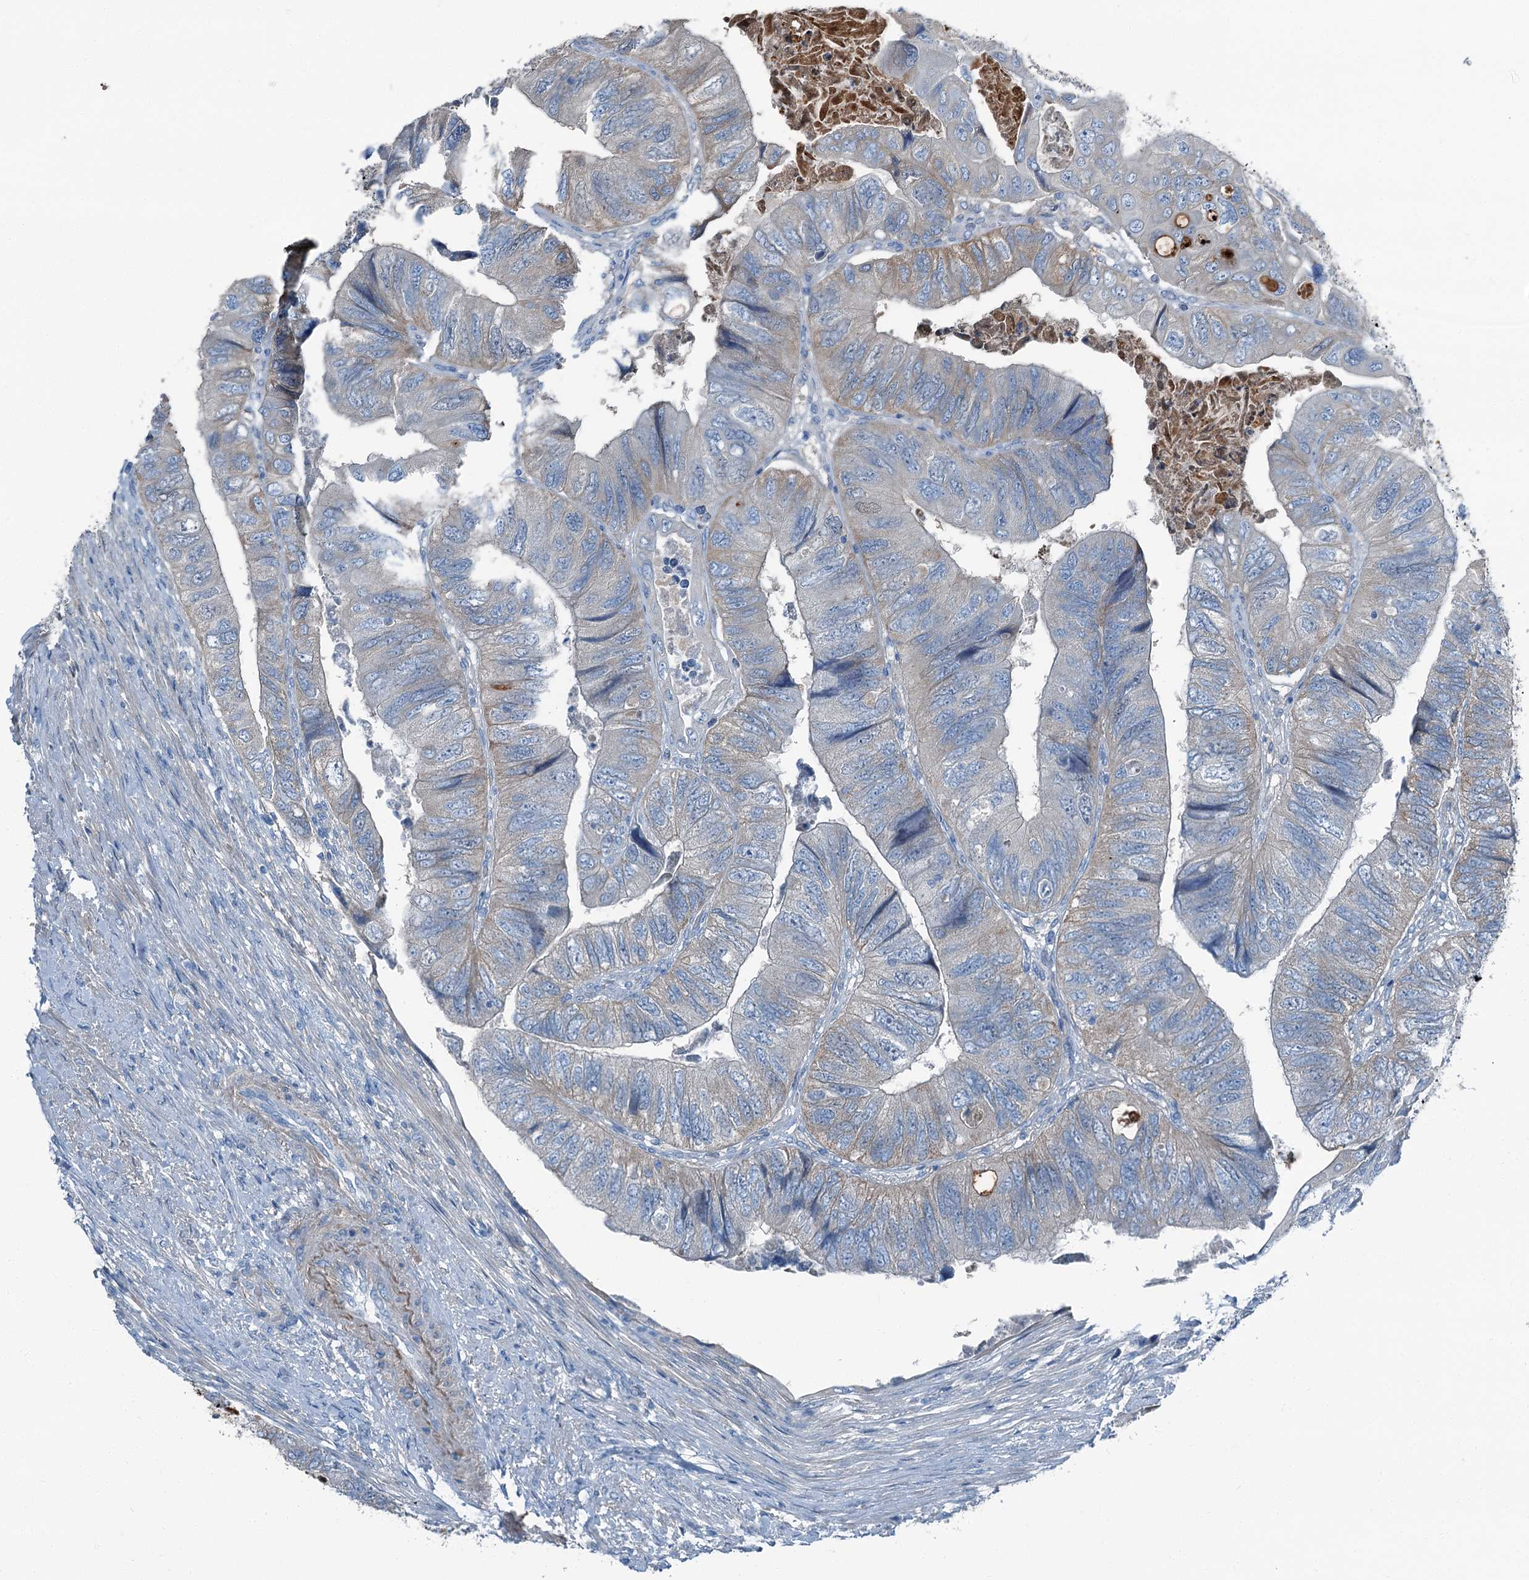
{"staining": {"intensity": "weak", "quantity": "<25%", "location": "cytoplasmic/membranous"}, "tissue": "colorectal cancer", "cell_type": "Tumor cells", "image_type": "cancer", "snomed": [{"axis": "morphology", "description": "Adenocarcinoma, NOS"}, {"axis": "topography", "description": "Rectum"}], "caption": "IHC photomicrograph of human colorectal adenocarcinoma stained for a protein (brown), which reveals no expression in tumor cells.", "gene": "AXL", "patient": {"sex": "male", "age": 63}}